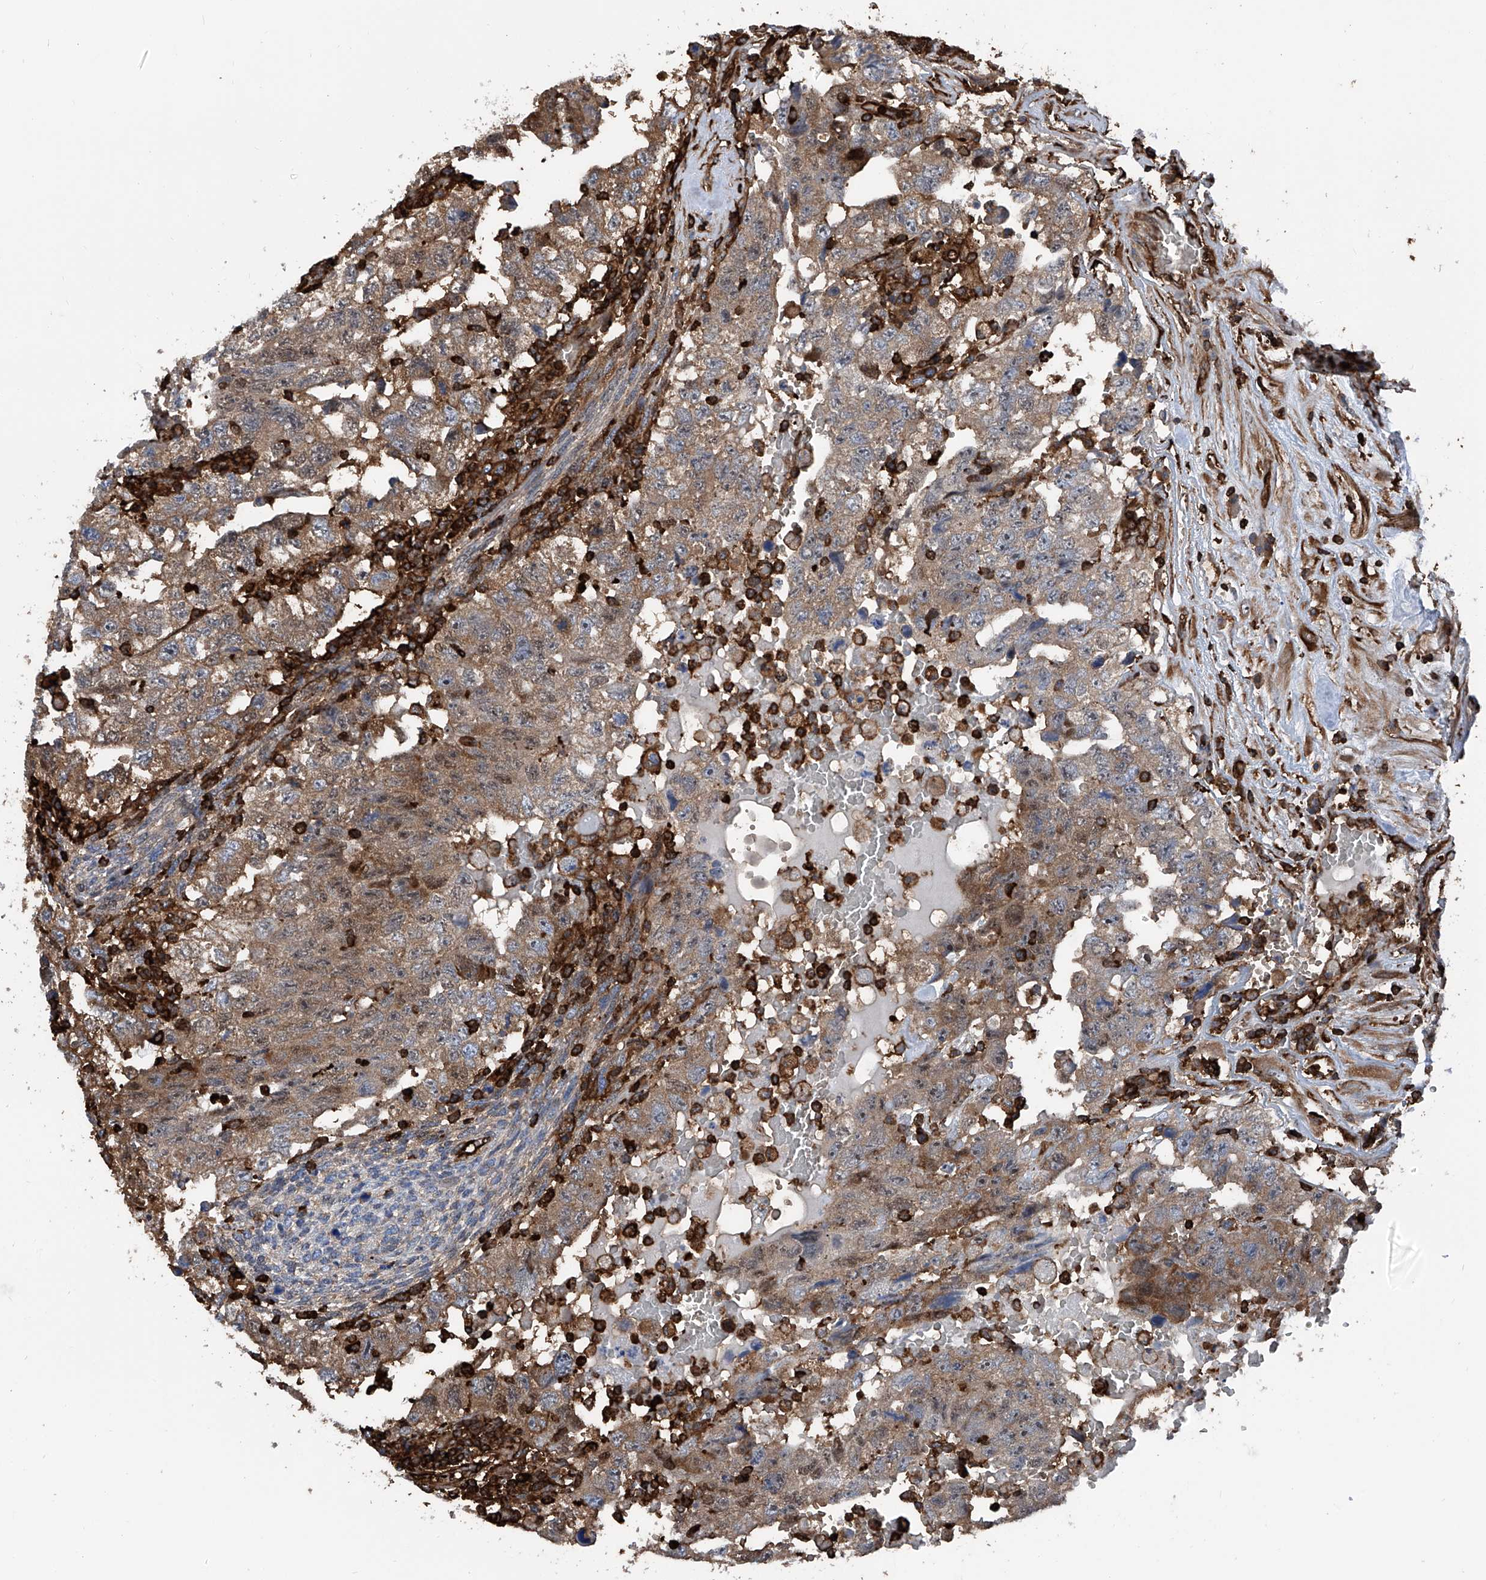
{"staining": {"intensity": "moderate", "quantity": "25%-75%", "location": "cytoplasmic/membranous,nuclear"}, "tissue": "testis cancer", "cell_type": "Tumor cells", "image_type": "cancer", "snomed": [{"axis": "morphology", "description": "Carcinoma, Embryonal, NOS"}, {"axis": "topography", "description": "Testis"}], "caption": "A high-resolution micrograph shows immunohistochemistry staining of testis embryonal carcinoma, which shows moderate cytoplasmic/membranous and nuclear positivity in about 25%-75% of tumor cells.", "gene": "ZNF484", "patient": {"sex": "male", "age": 36}}